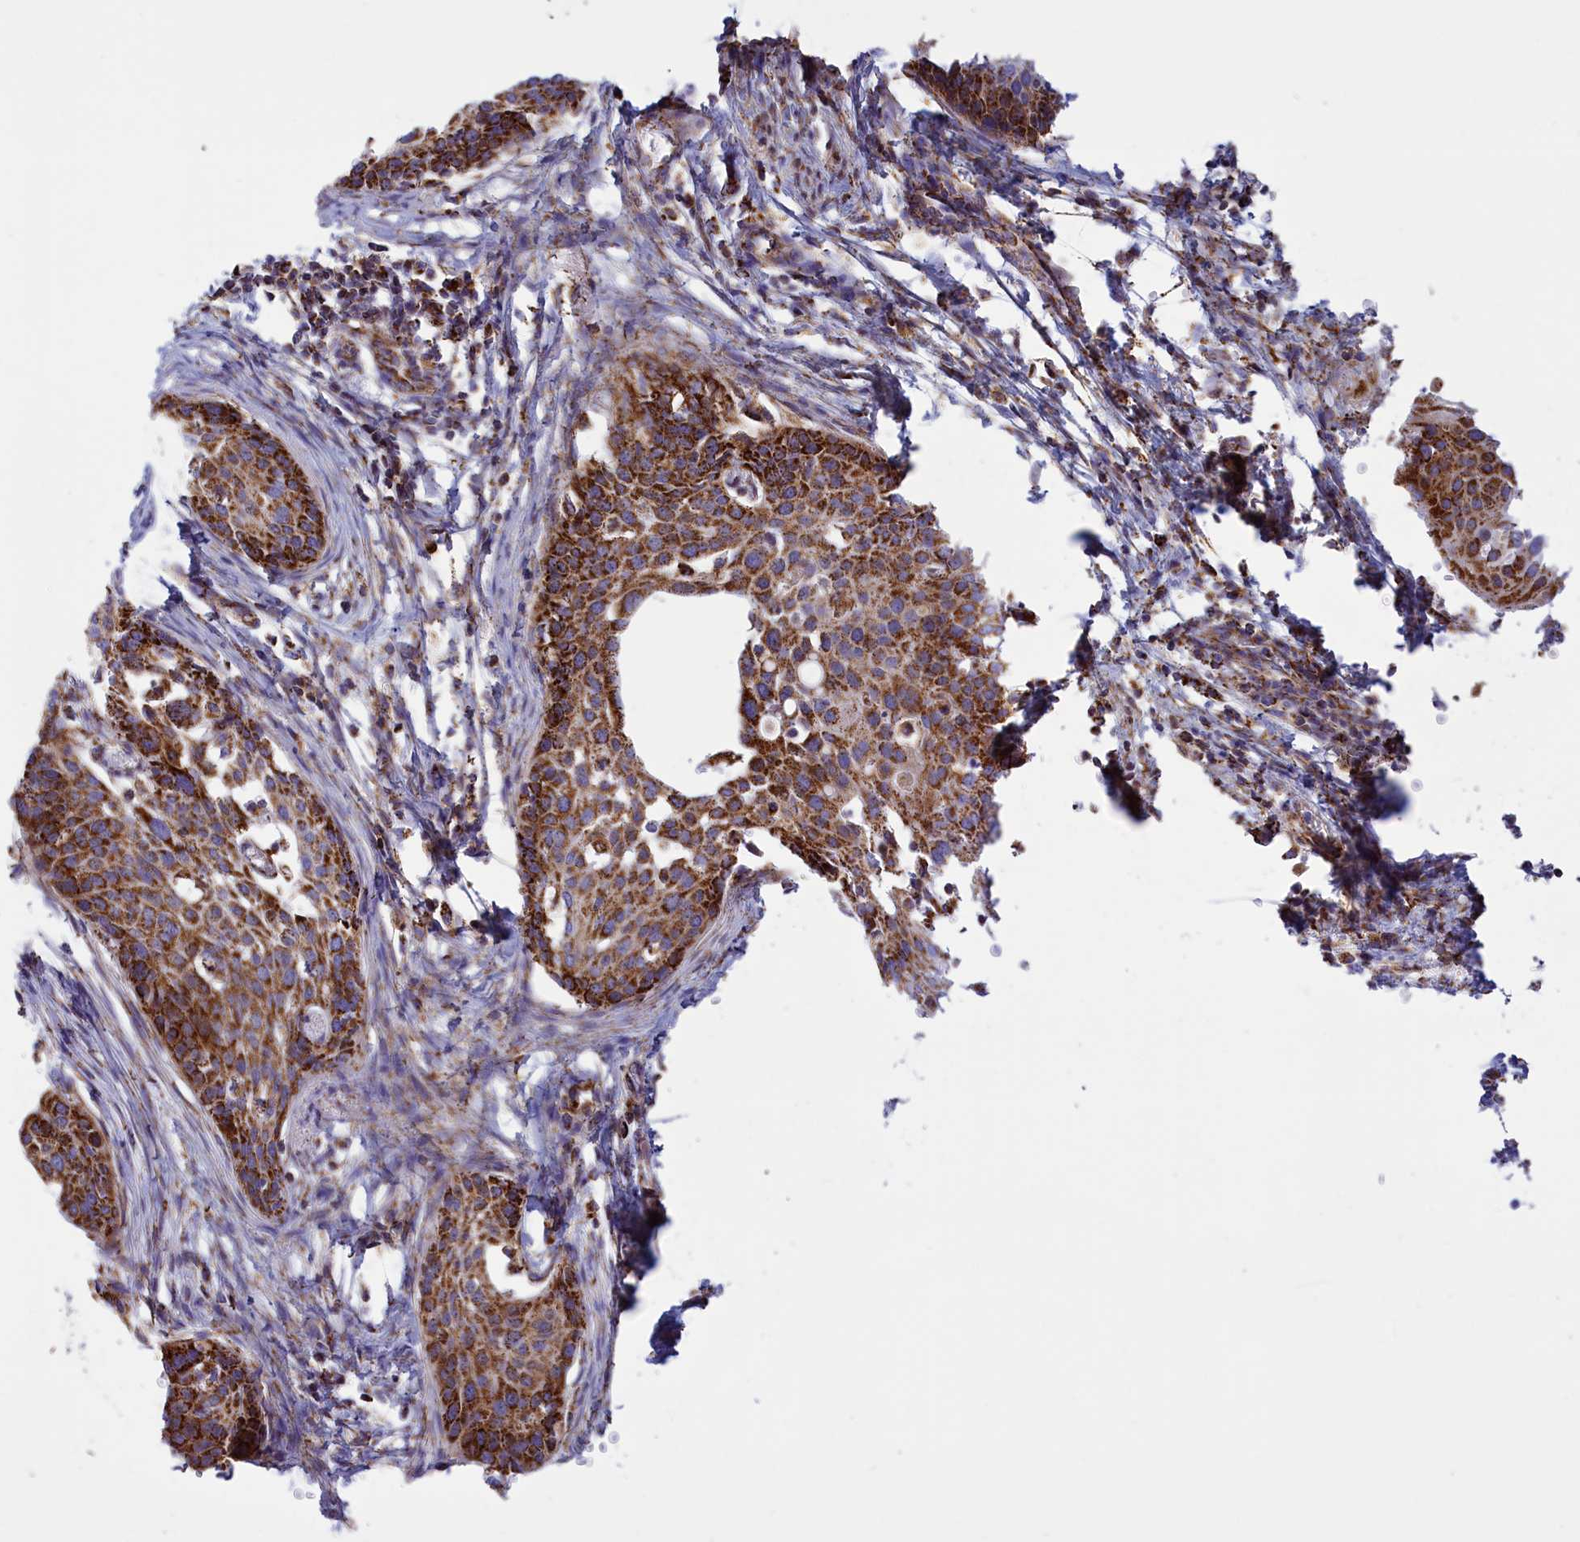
{"staining": {"intensity": "strong", "quantity": ">75%", "location": "cytoplasmic/membranous"}, "tissue": "cervical cancer", "cell_type": "Tumor cells", "image_type": "cancer", "snomed": [{"axis": "morphology", "description": "Squamous cell carcinoma, NOS"}, {"axis": "topography", "description": "Cervix"}], "caption": "IHC image of neoplastic tissue: human cervical cancer stained using immunohistochemistry (IHC) displays high levels of strong protein expression localized specifically in the cytoplasmic/membranous of tumor cells, appearing as a cytoplasmic/membranous brown color.", "gene": "ISOC2", "patient": {"sex": "female", "age": 44}}